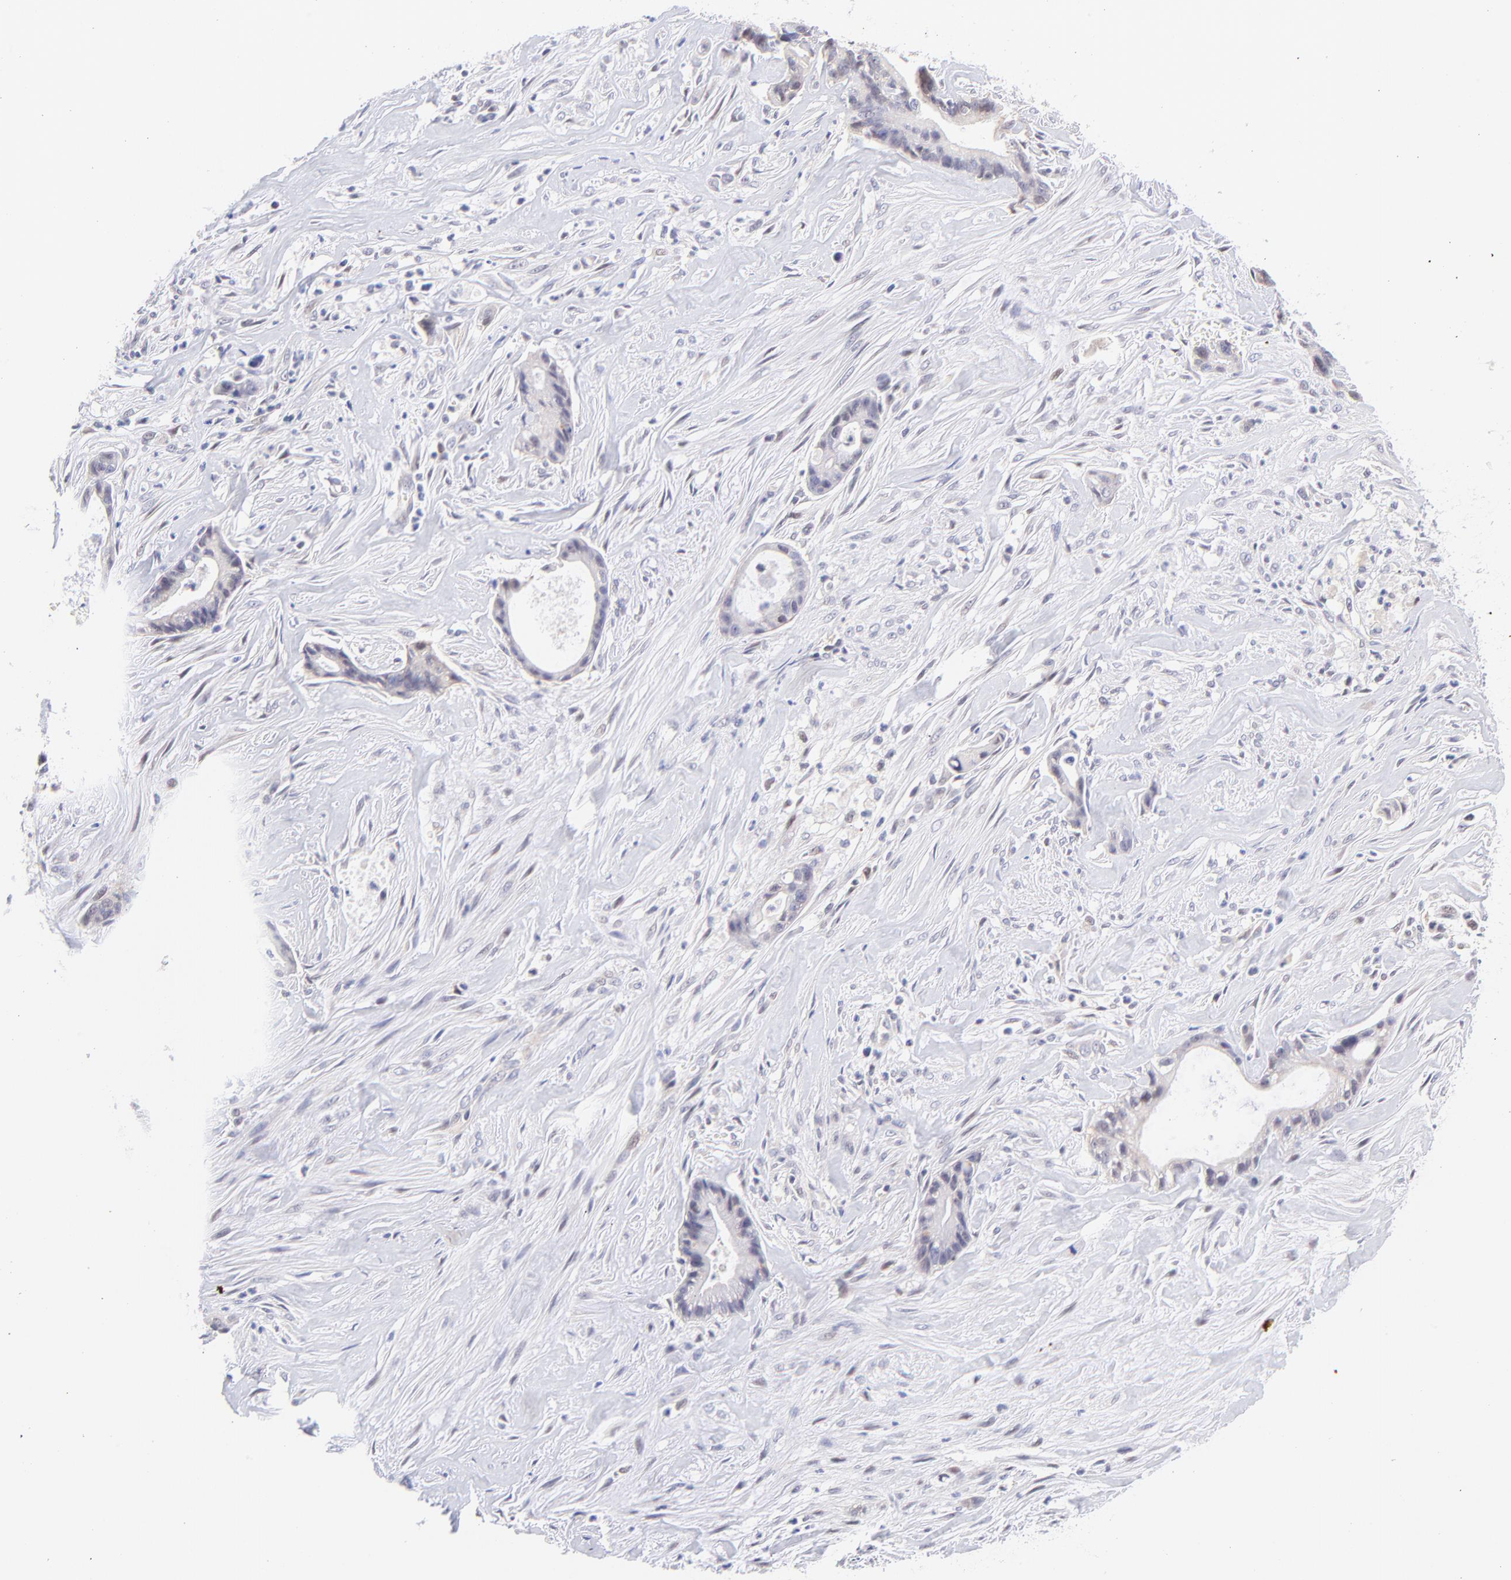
{"staining": {"intensity": "weak", "quantity": ">75%", "location": "cytoplasmic/membranous"}, "tissue": "liver cancer", "cell_type": "Tumor cells", "image_type": "cancer", "snomed": [{"axis": "morphology", "description": "Cholangiocarcinoma"}, {"axis": "topography", "description": "Liver"}], "caption": "The histopathology image reveals a brown stain indicating the presence of a protein in the cytoplasmic/membranous of tumor cells in cholangiocarcinoma (liver).", "gene": "PBDC1", "patient": {"sex": "female", "age": 55}}